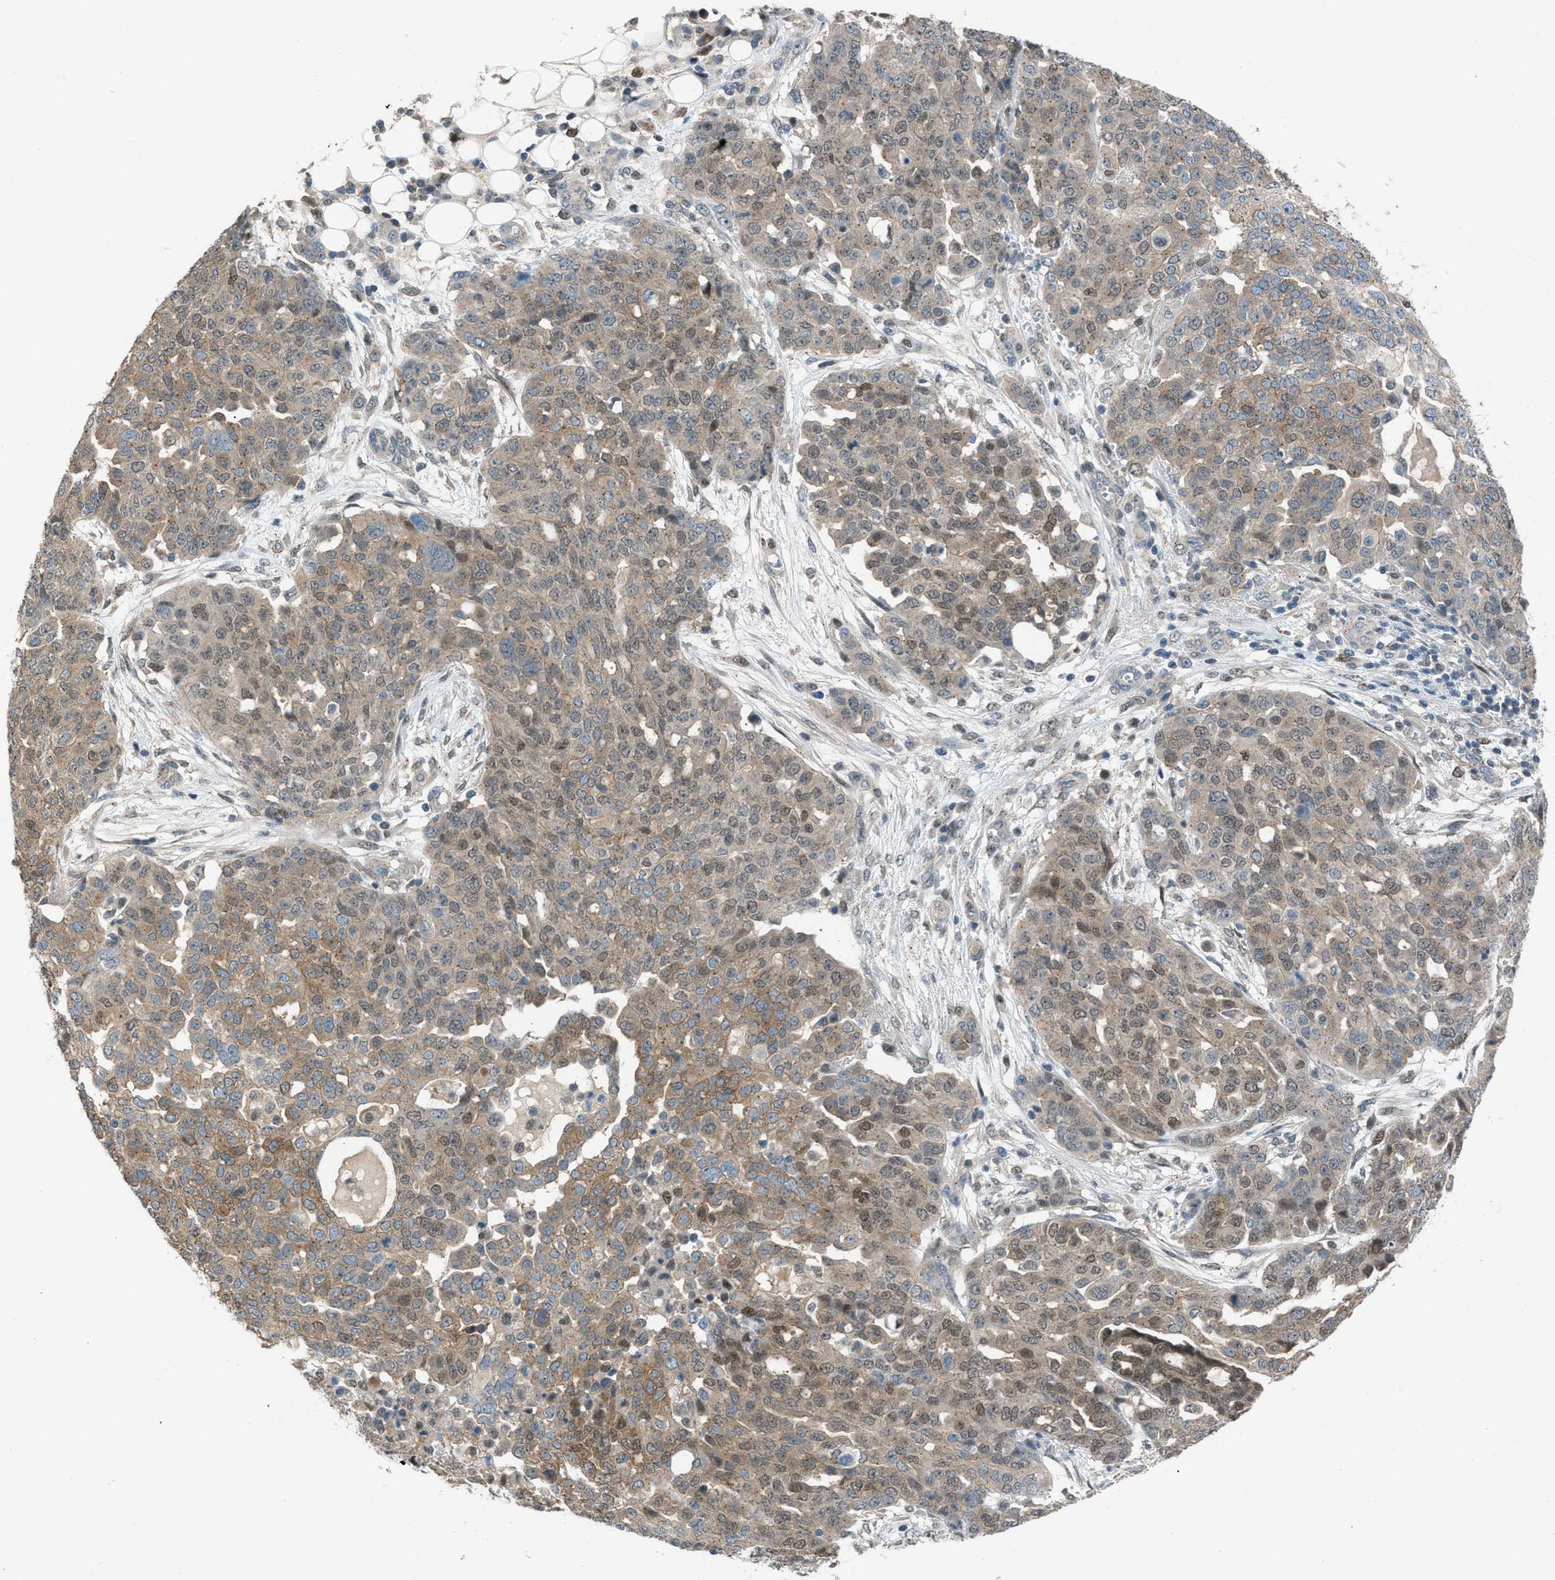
{"staining": {"intensity": "moderate", "quantity": ">75%", "location": "cytoplasmic/membranous,nuclear"}, "tissue": "ovarian cancer", "cell_type": "Tumor cells", "image_type": "cancer", "snomed": [{"axis": "morphology", "description": "Cystadenocarcinoma, serous, NOS"}, {"axis": "topography", "description": "Soft tissue"}, {"axis": "topography", "description": "Ovary"}], "caption": "Approximately >75% of tumor cells in human ovarian serous cystadenocarcinoma show moderate cytoplasmic/membranous and nuclear protein staining as visualized by brown immunohistochemical staining.", "gene": "CRTC1", "patient": {"sex": "female", "age": 57}}